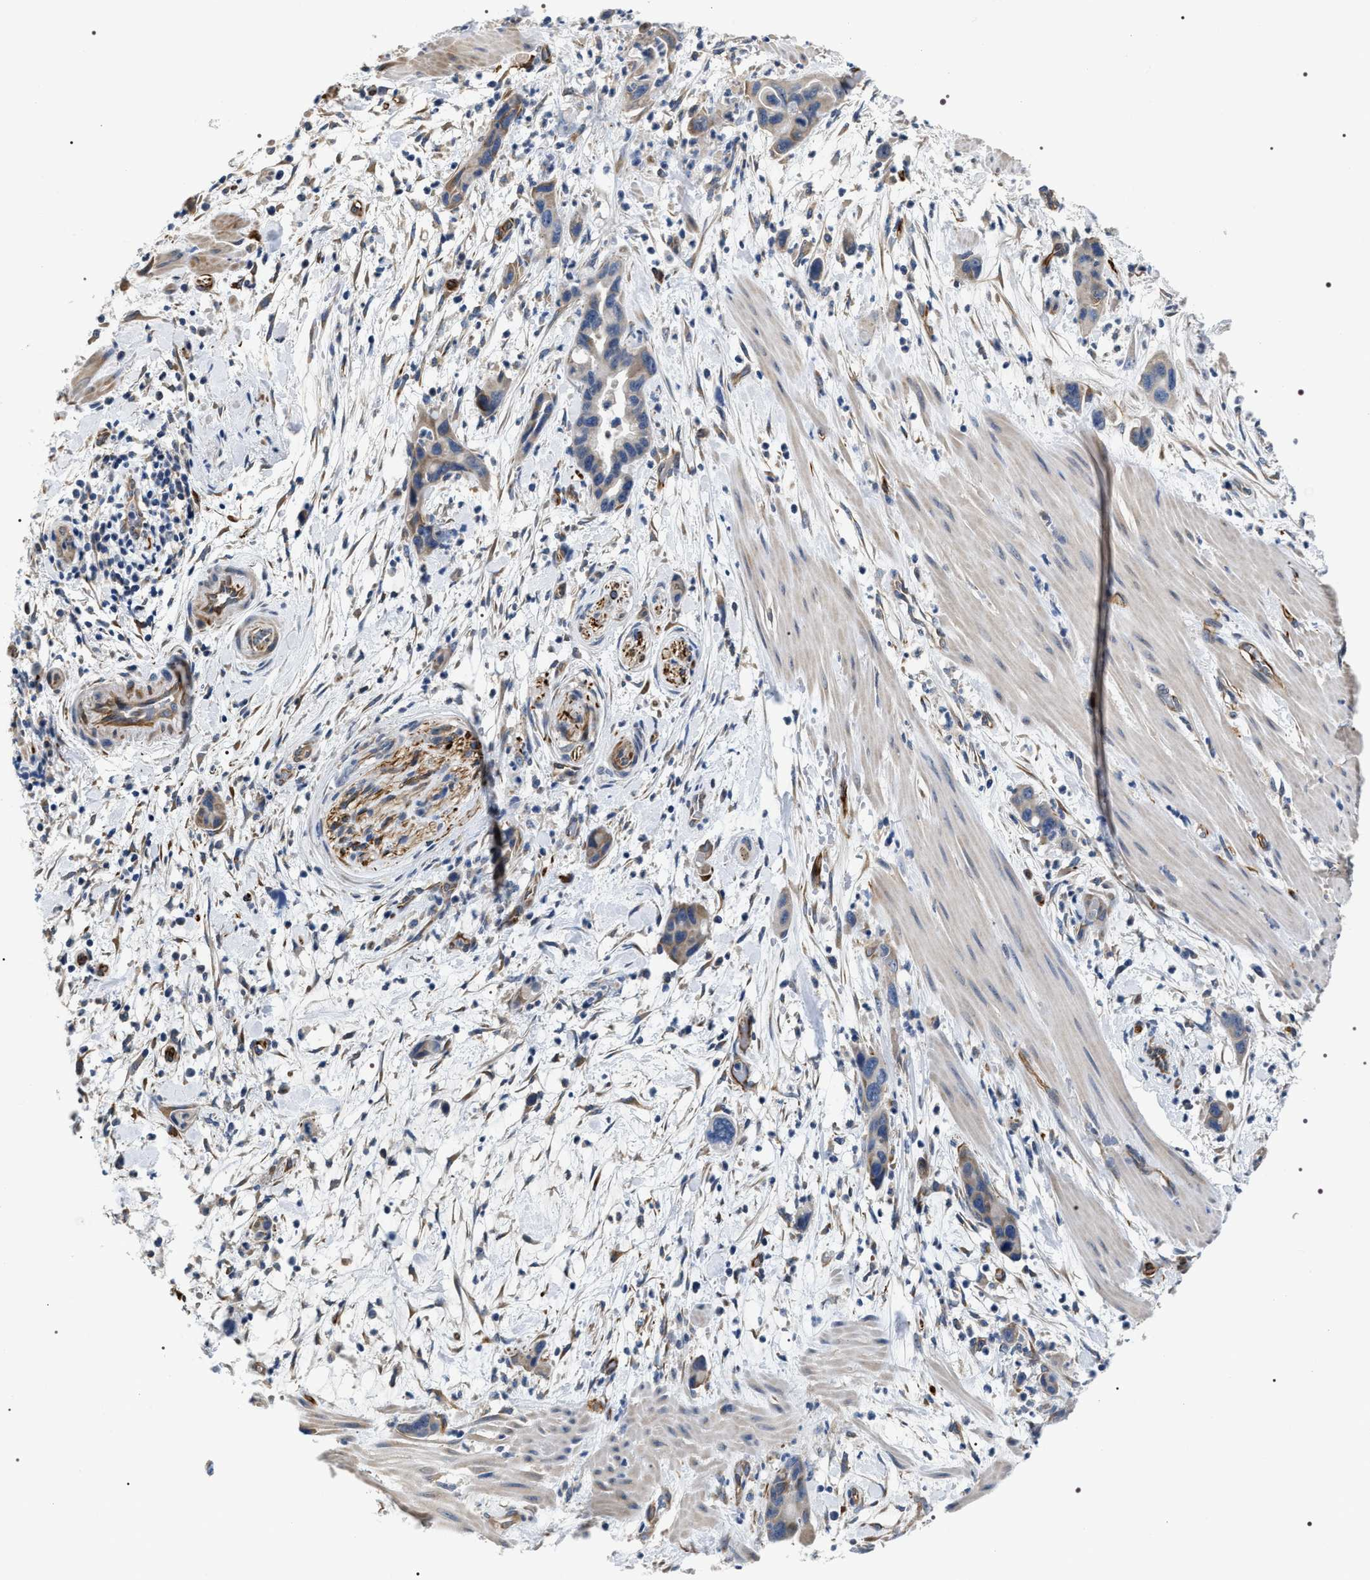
{"staining": {"intensity": "negative", "quantity": "none", "location": "none"}, "tissue": "pancreatic cancer", "cell_type": "Tumor cells", "image_type": "cancer", "snomed": [{"axis": "morphology", "description": "Adenocarcinoma, NOS"}, {"axis": "topography", "description": "Pancreas"}], "caption": "An immunohistochemistry (IHC) micrograph of adenocarcinoma (pancreatic) is shown. There is no staining in tumor cells of adenocarcinoma (pancreatic).", "gene": "PKD1L1", "patient": {"sex": "female", "age": 71}}